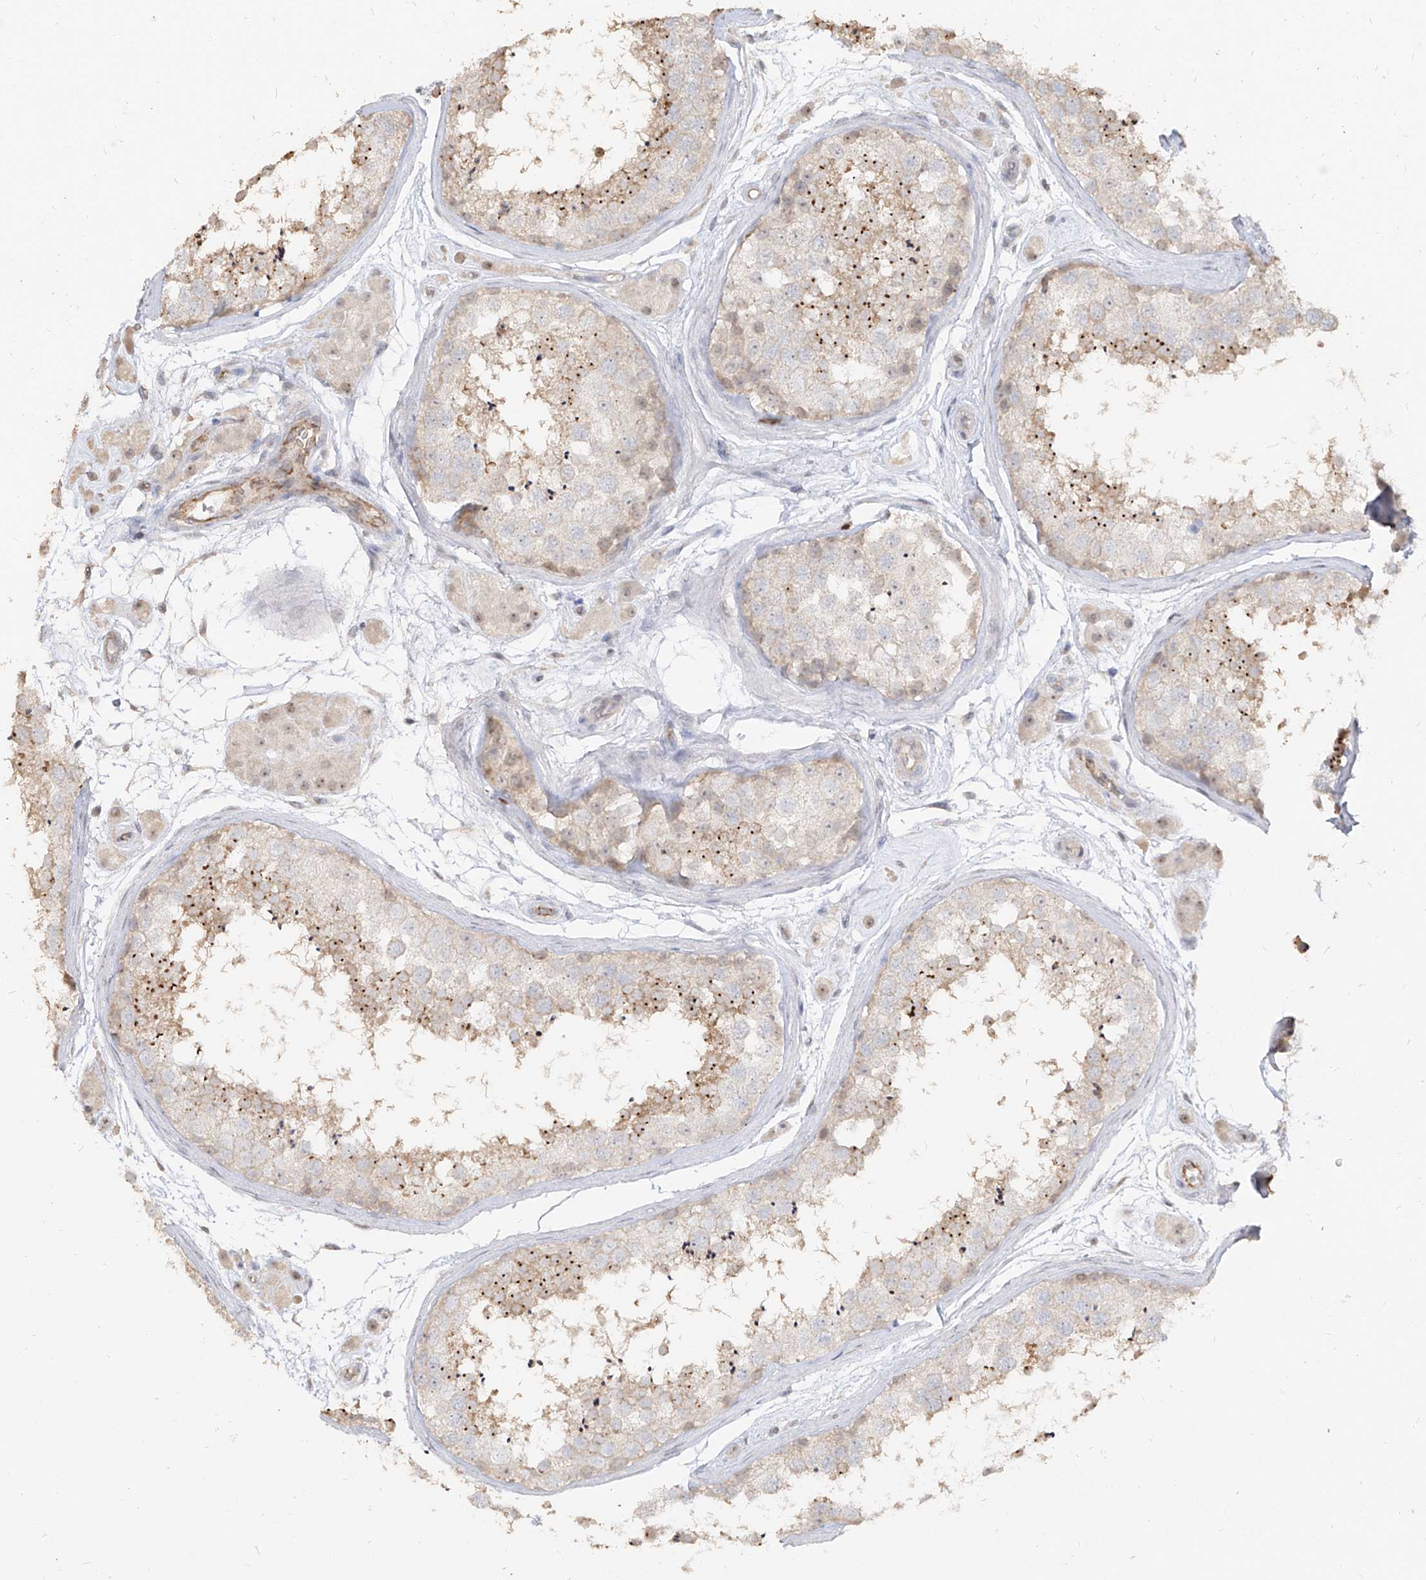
{"staining": {"intensity": "moderate", "quantity": "<25%", "location": "cytoplasmic/membranous,nuclear"}, "tissue": "testis", "cell_type": "Cells in seminiferous ducts", "image_type": "normal", "snomed": [{"axis": "morphology", "description": "Normal tissue, NOS"}, {"axis": "topography", "description": "Testis"}], "caption": "An immunohistochemistry micrograph of unremarkable tissue is shown. Protein staining in brown highlights moderate cytoplasmic/membranous,nuclear positivity in testis within cells in seminiferous ducts.", "gene": "ZNF227", "patient": {"sex": "male", "age": 56}}